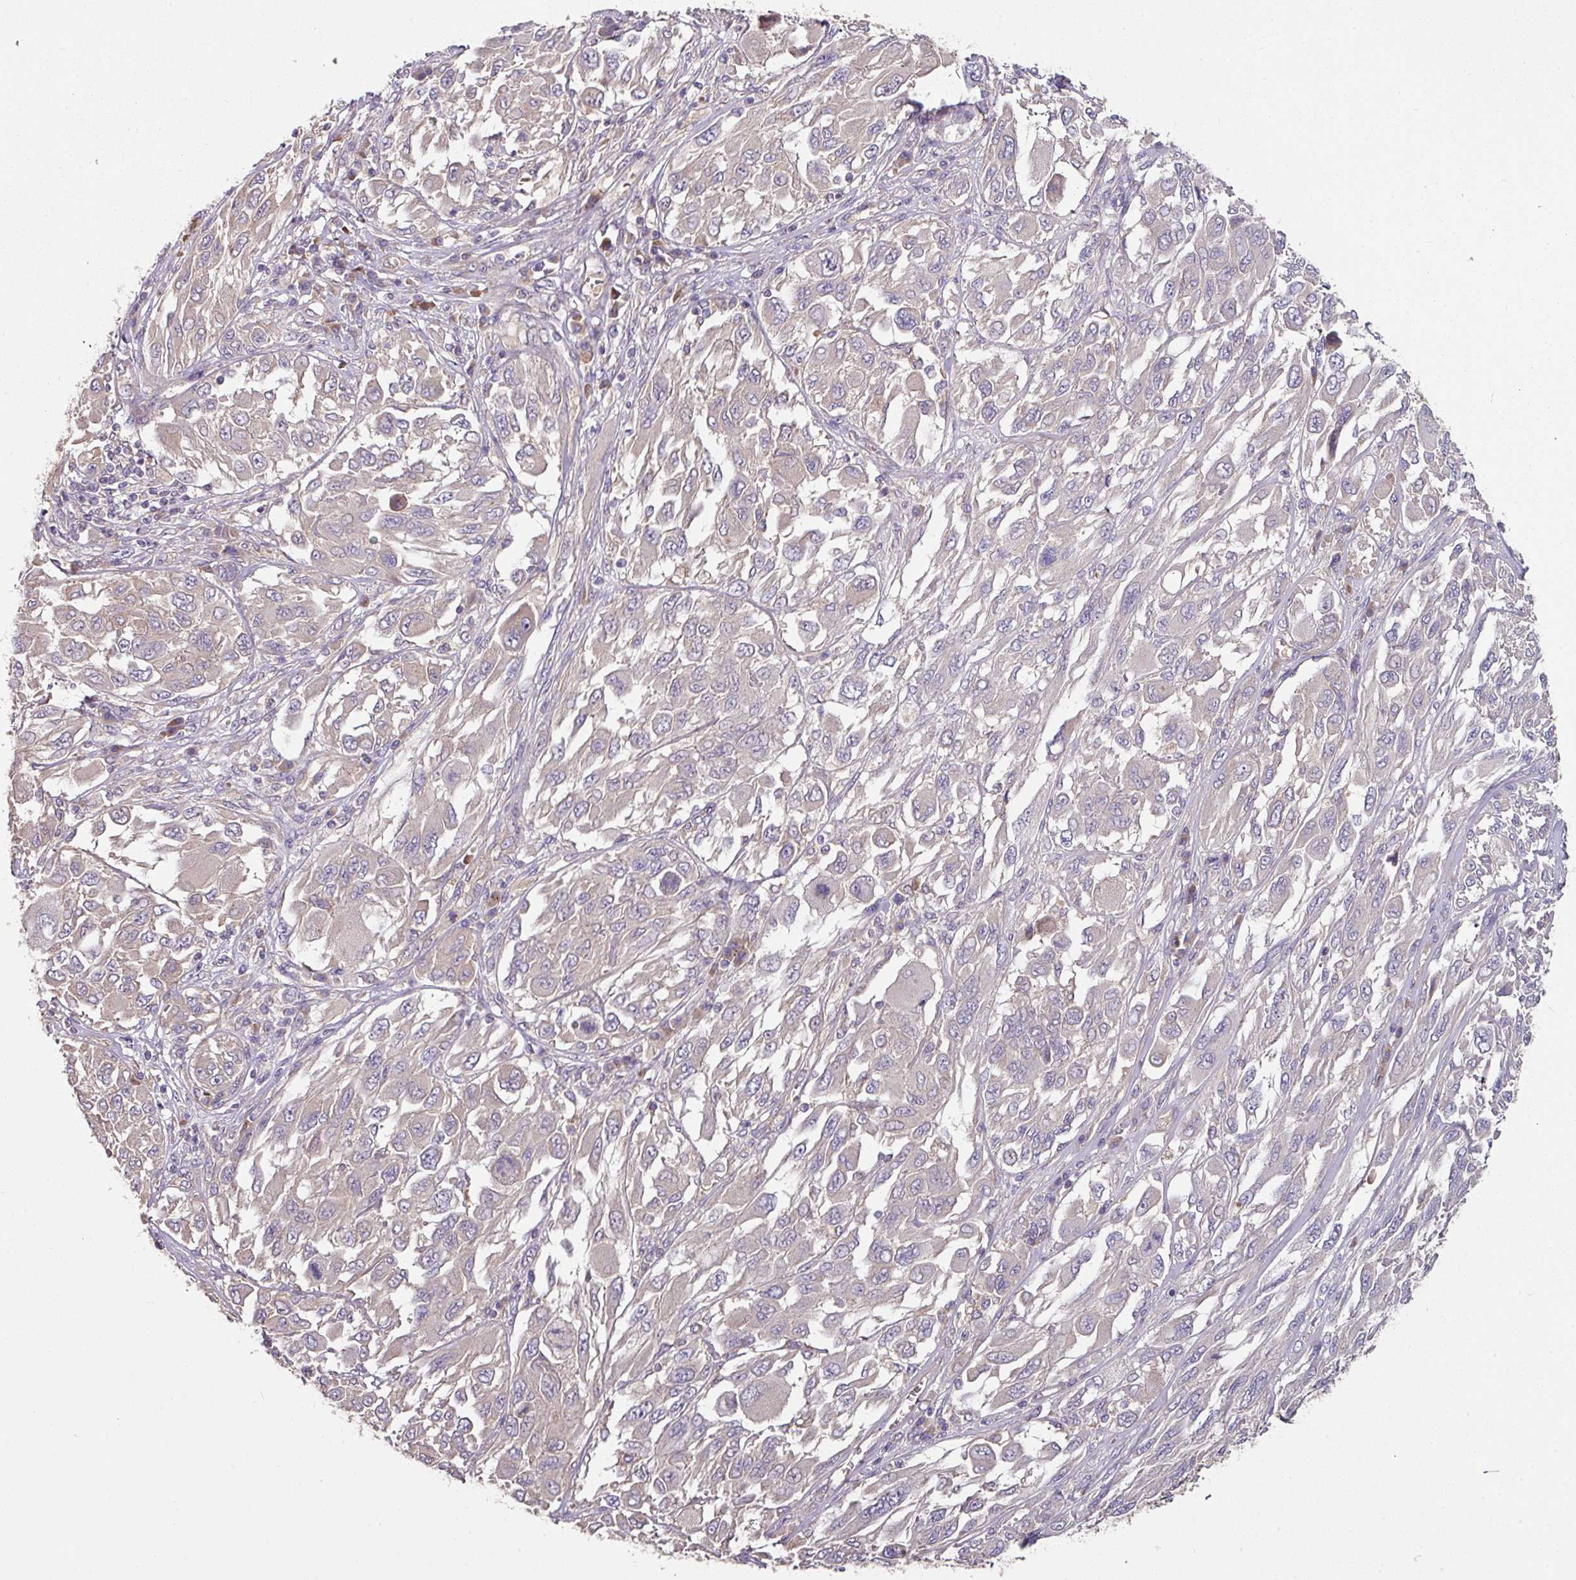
{"staining": {"intensity": "negative", "quantity": "none", "location": "none"}, "tissue": "melanoma", "cell_type": "Tumor cells", "image_type": "cancer", "snomed": [{"axis": "morphology", "description": "Malignant melanoma, NOS"}, {"axis": "topography", "description": "Skin"}], "caption": "Protein analysis of melanoma displays no significant positivity in tumor cells.", "gene": "C4orf48", "patient": {"sex": "female", "age": 91}}